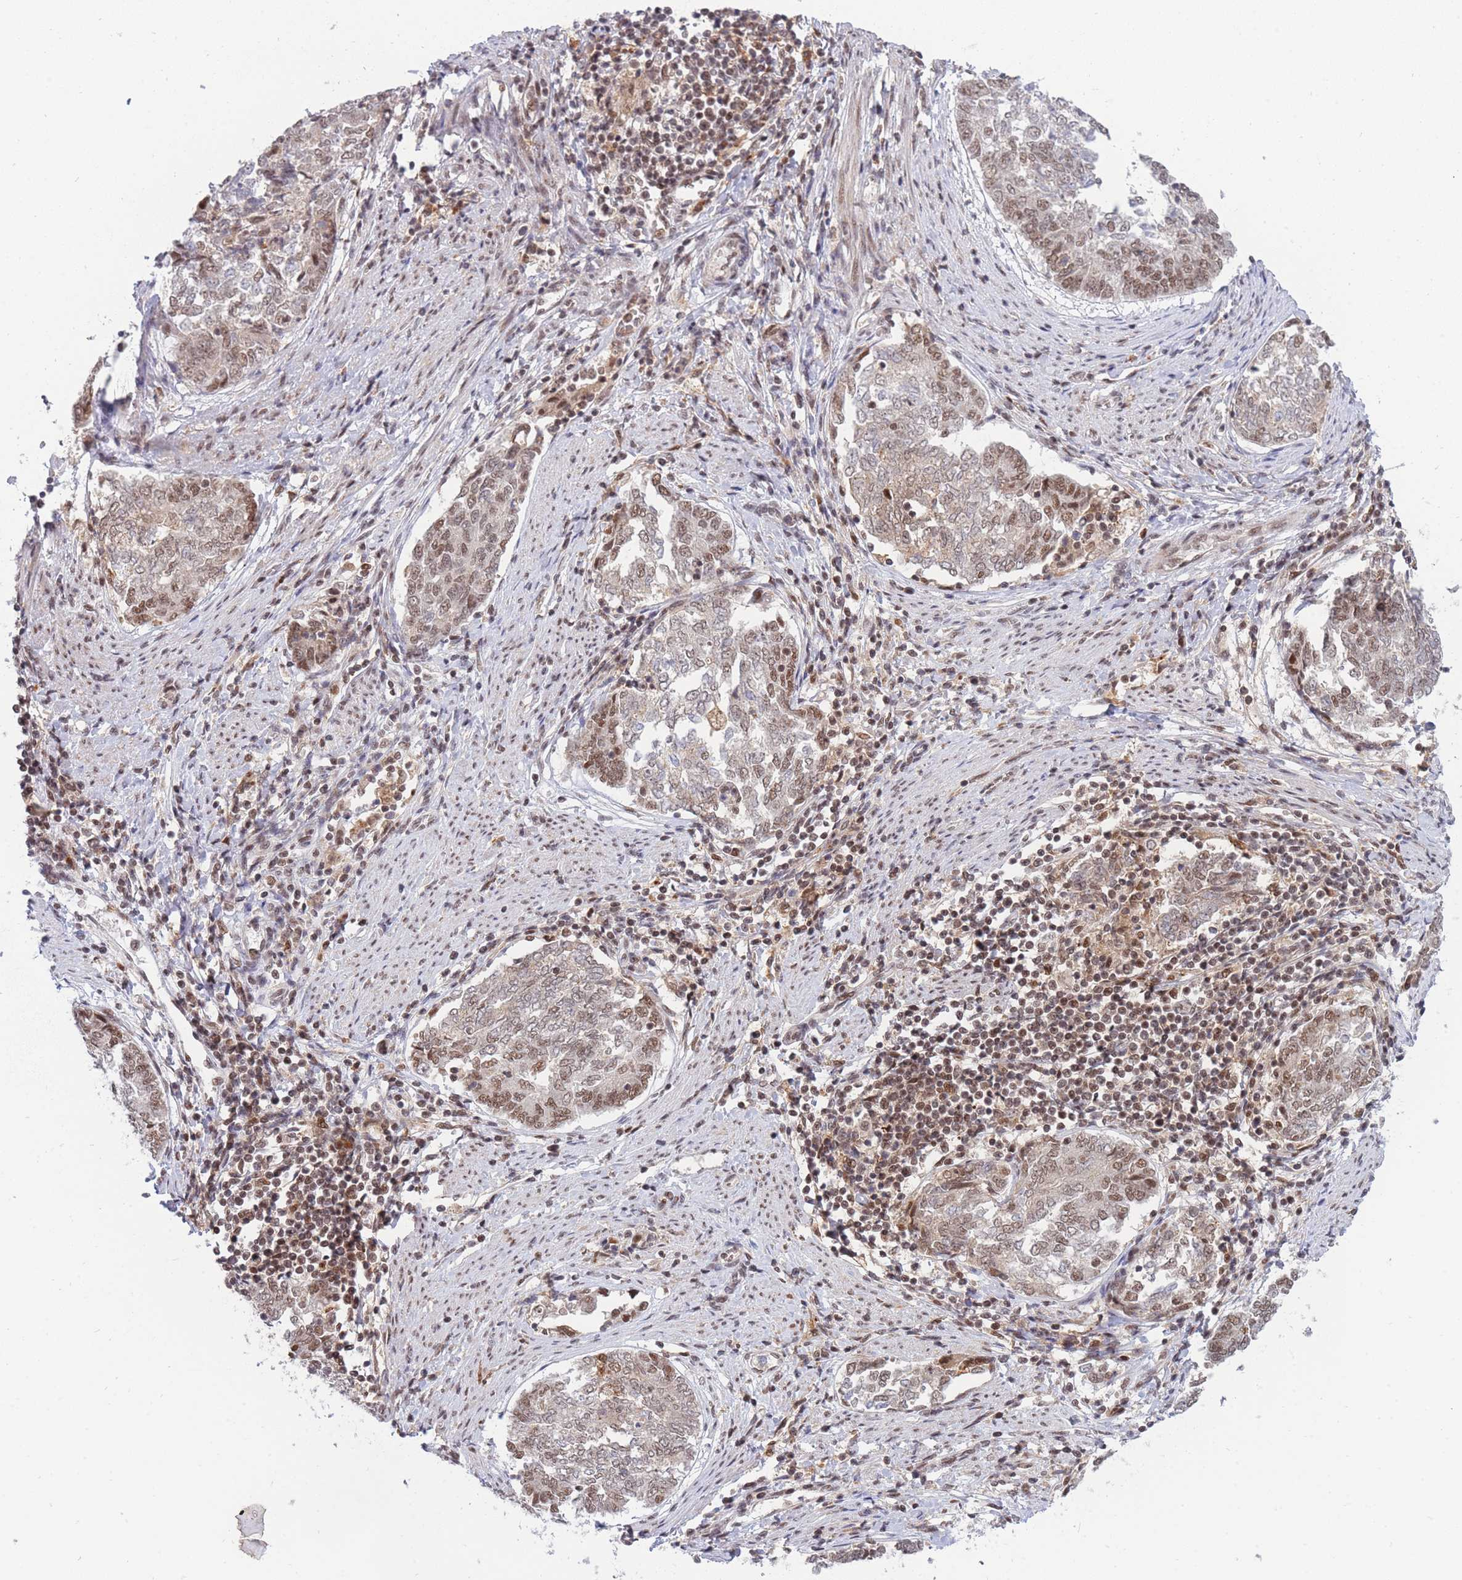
{"staining": {"intensity": "moderate", "quantity": ">75%", "location": "nuclear"}, "tissue": "endometrial cancer", "cell_type": "Tumor cells", "image_type": "cancer", "snomed": [{"axis": "morphology", "description": "Adenocarcinoma, NOS"}, {"axis": "topography", "description": "Endometrium"}], "caption": "Brown immunohistochemical staining in human endometrial cancer (adenocarcinoma) shows moderate nuclear expression in approximately >75% of tumor cells.", "gene": "BOD1L1", "patient": {"sex": "female", "age": 80}}